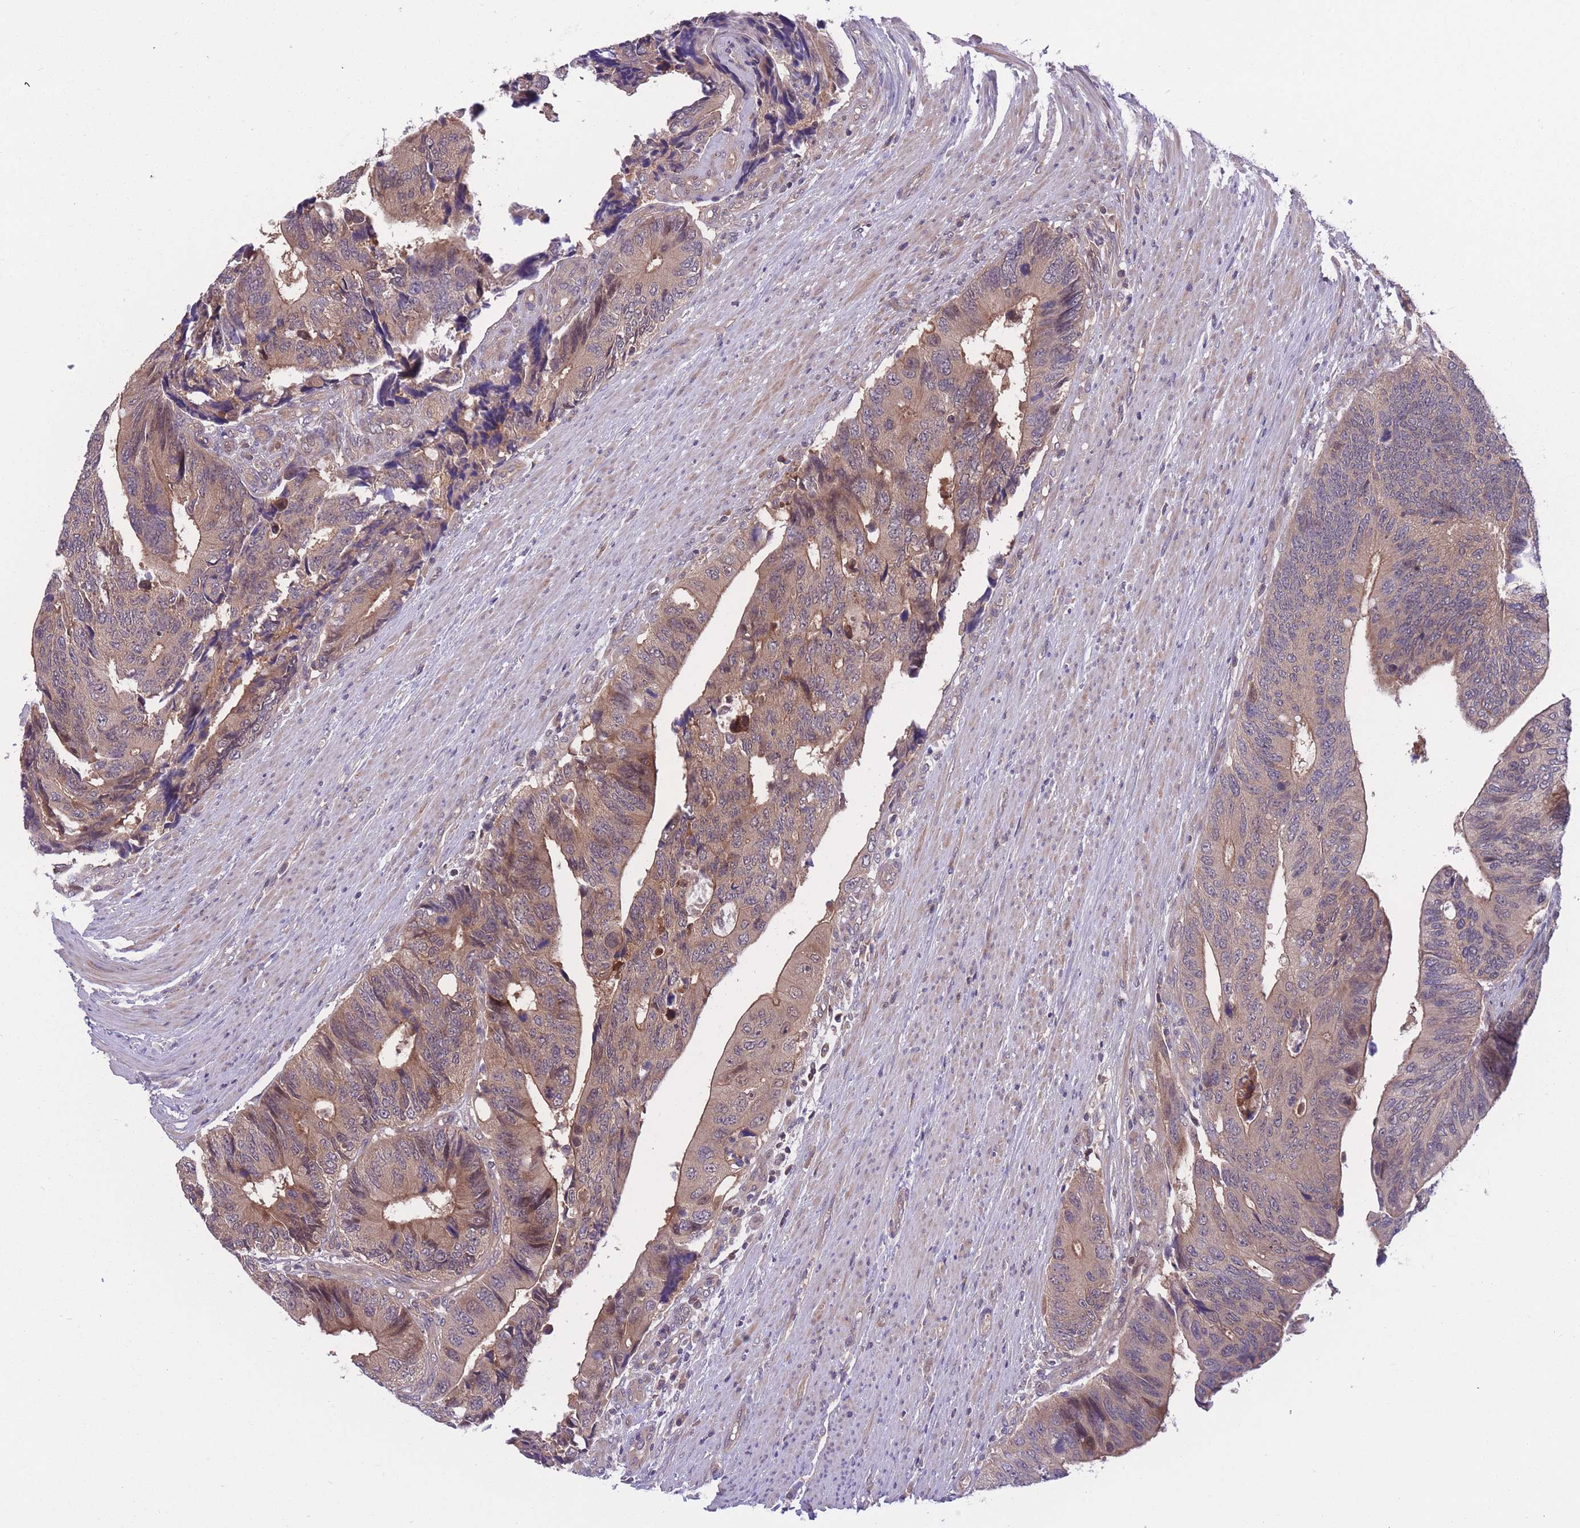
{"staining": {"intensity": "moderate", "quantity": ">75%", "location": "cytoplasmic/membranous"}, "tissue": "colorectal cancer", "cell_type": "Tumor cells", "image_type": "cancer", "snomed": [{"axis": "morphology", "description": "Adenocarcinoma, NOS"}, {"axis": "topography", "description": "Colon"}], "caption": "Human colorectal adenocarcinoma stained for a protein (brown) reveals moderate cytoplasmic/membranous positive positivity in about >75% of tumor cells.", "gene": "UBE2N", "patient": {"sex": "male", "age": 87}}